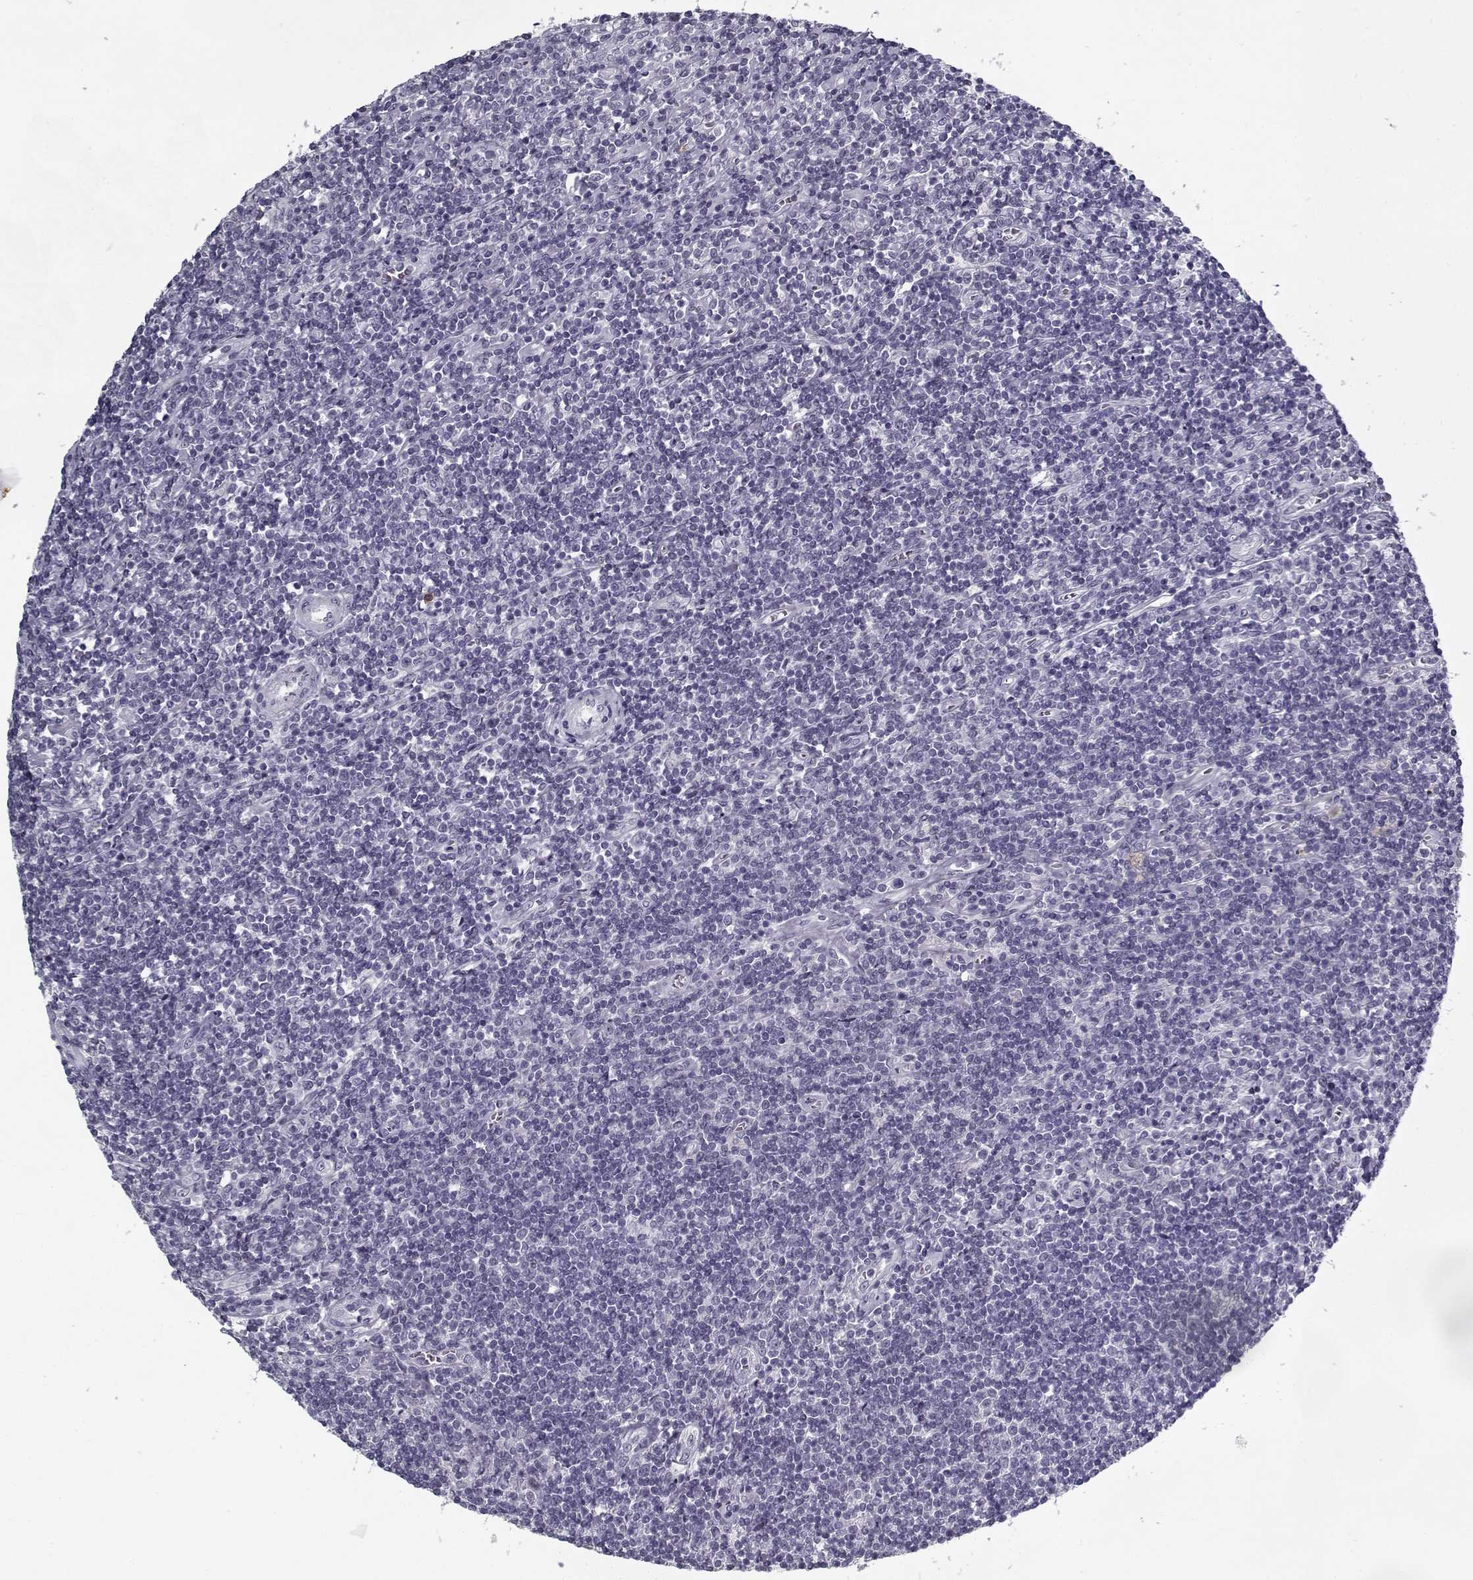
{"staining": {"intensity": "negative", "quantity": "none", "location": "none"}, "tissue": "lymphoma", "cell_type": "Tumor cells", "image_type": "cancer", "snomed": [{"axis": "morphology", "description": "Hodgkin's disease, NOS"}, {"axis": "topography", "description": "Lymph node"}], "caption": "DAB immunohistochemical staining of Hodgkin's disease reveals no significant staining in tumor cells.", "gene": "RNF32", "patient": {"sex": "male", "age": 40}}